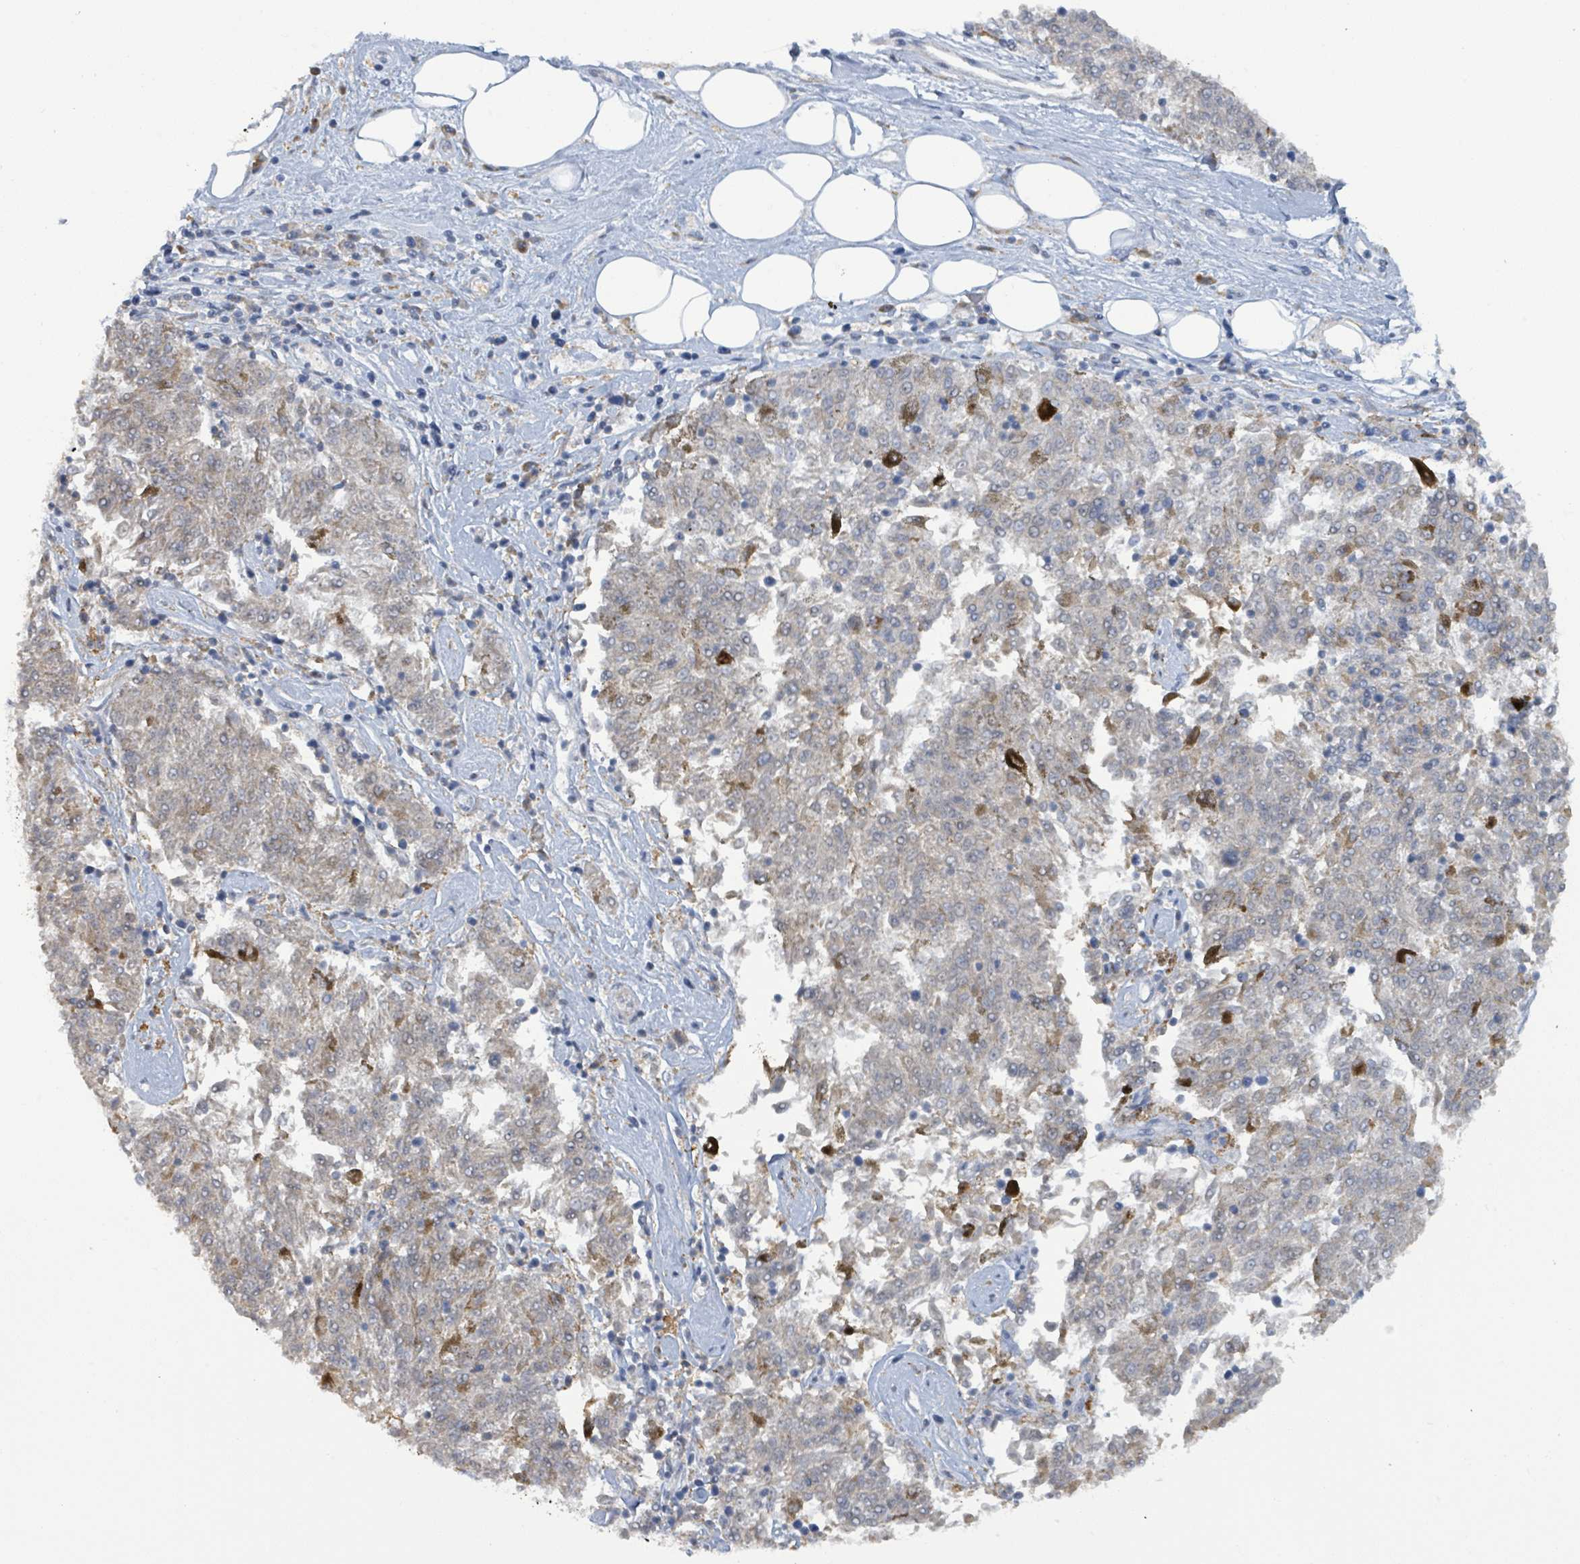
{"staining": {"intensity": "weak", "quantity": "25%-75%", "location": "cytoplasmic/membranous"}, "tissue": "melanoma", "cell_type": "Tumor cells", "image_type": "cancer", "snomed": [{"axis": "morphology", "description": "Malignant melanoma, NOS"}, {"axis": "topography", "description": "Skin"}], "caption": "Immunohistochemistry image of human melanoma stained for a protein (brown), which shows low levels of weak cytoplasmic/membranous expression in approximately 25%-75% of tumor cells.", "gene": "SEBOX", "patient": {"sex": "female", "age": 72}}